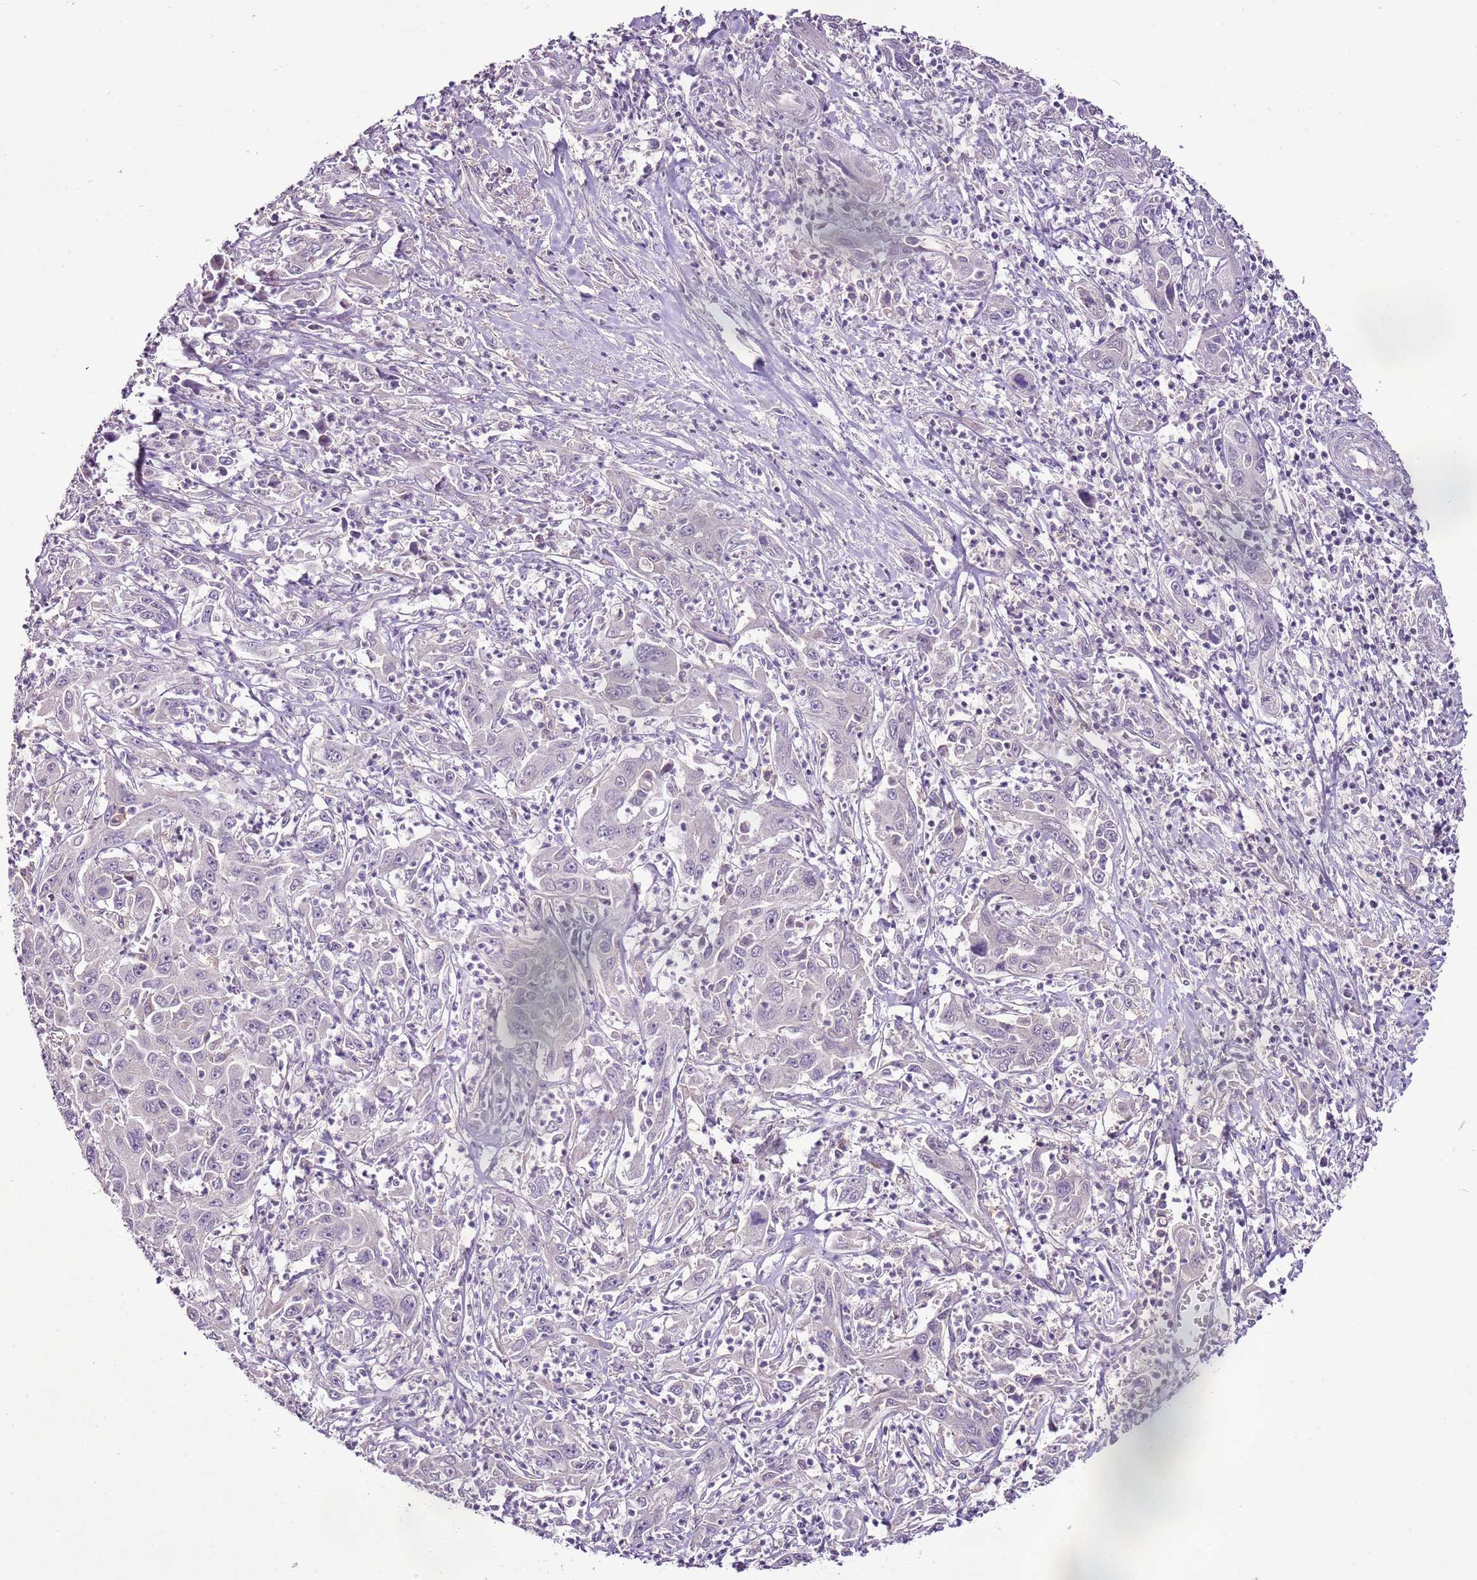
{"staining": {"intensity": "negative", "quantity": "none", "location": "none"}, "tissue": "liver cancer", "cell_type": "Tumor cells", "image_type": "cancer", "snomed": [{"axis": "morphology", "description": "Carcinoma, Hepatocellular, NOS"}, {"axis": "topography", "description": "Liver"}], "caption": "An image of liver hepatocellular carcinoma stained for a protein reveals no brown staining in tumor cells.", "gene": "CMKLR1", "patient": {"sex": "male", "age": 63}}